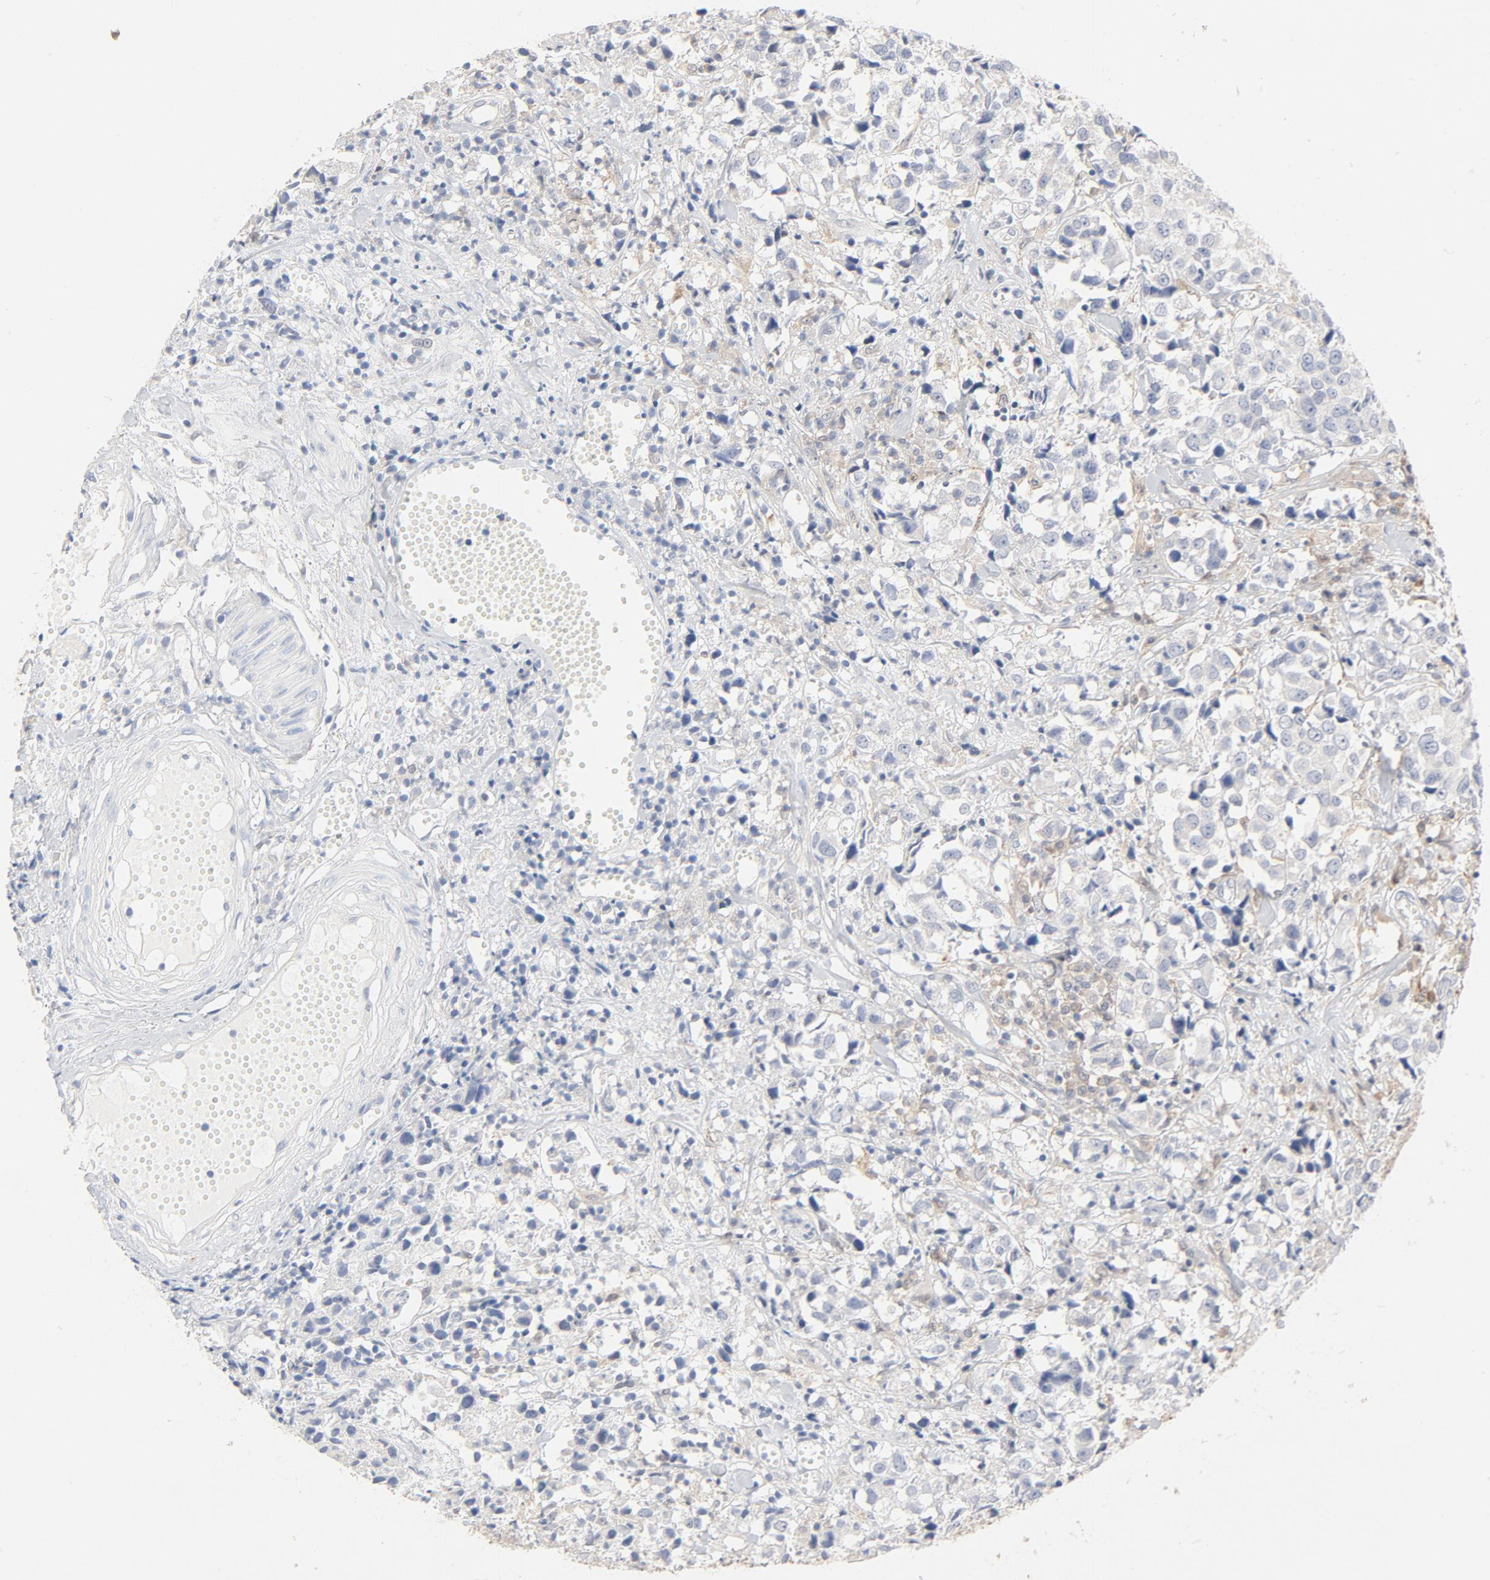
{"staining": {"intensity": "negative", "quantity": "none", "location": "none"}, "tissue": "urothelial cancer", "cell_type": "Tumor cells", "image_type": "cancer", "snomed": [{"axis": "morphology", "description": "Urothelial carcinoma, High grade"}, {"axis": "topography", "description": "Urinary bladder"}], "caption": "This is an IHC micrograph of human urothelial cancer. There is no positivity in tumor cells.", "gene": "STAT1", "patient": {"sex": "female", "age": 75}}